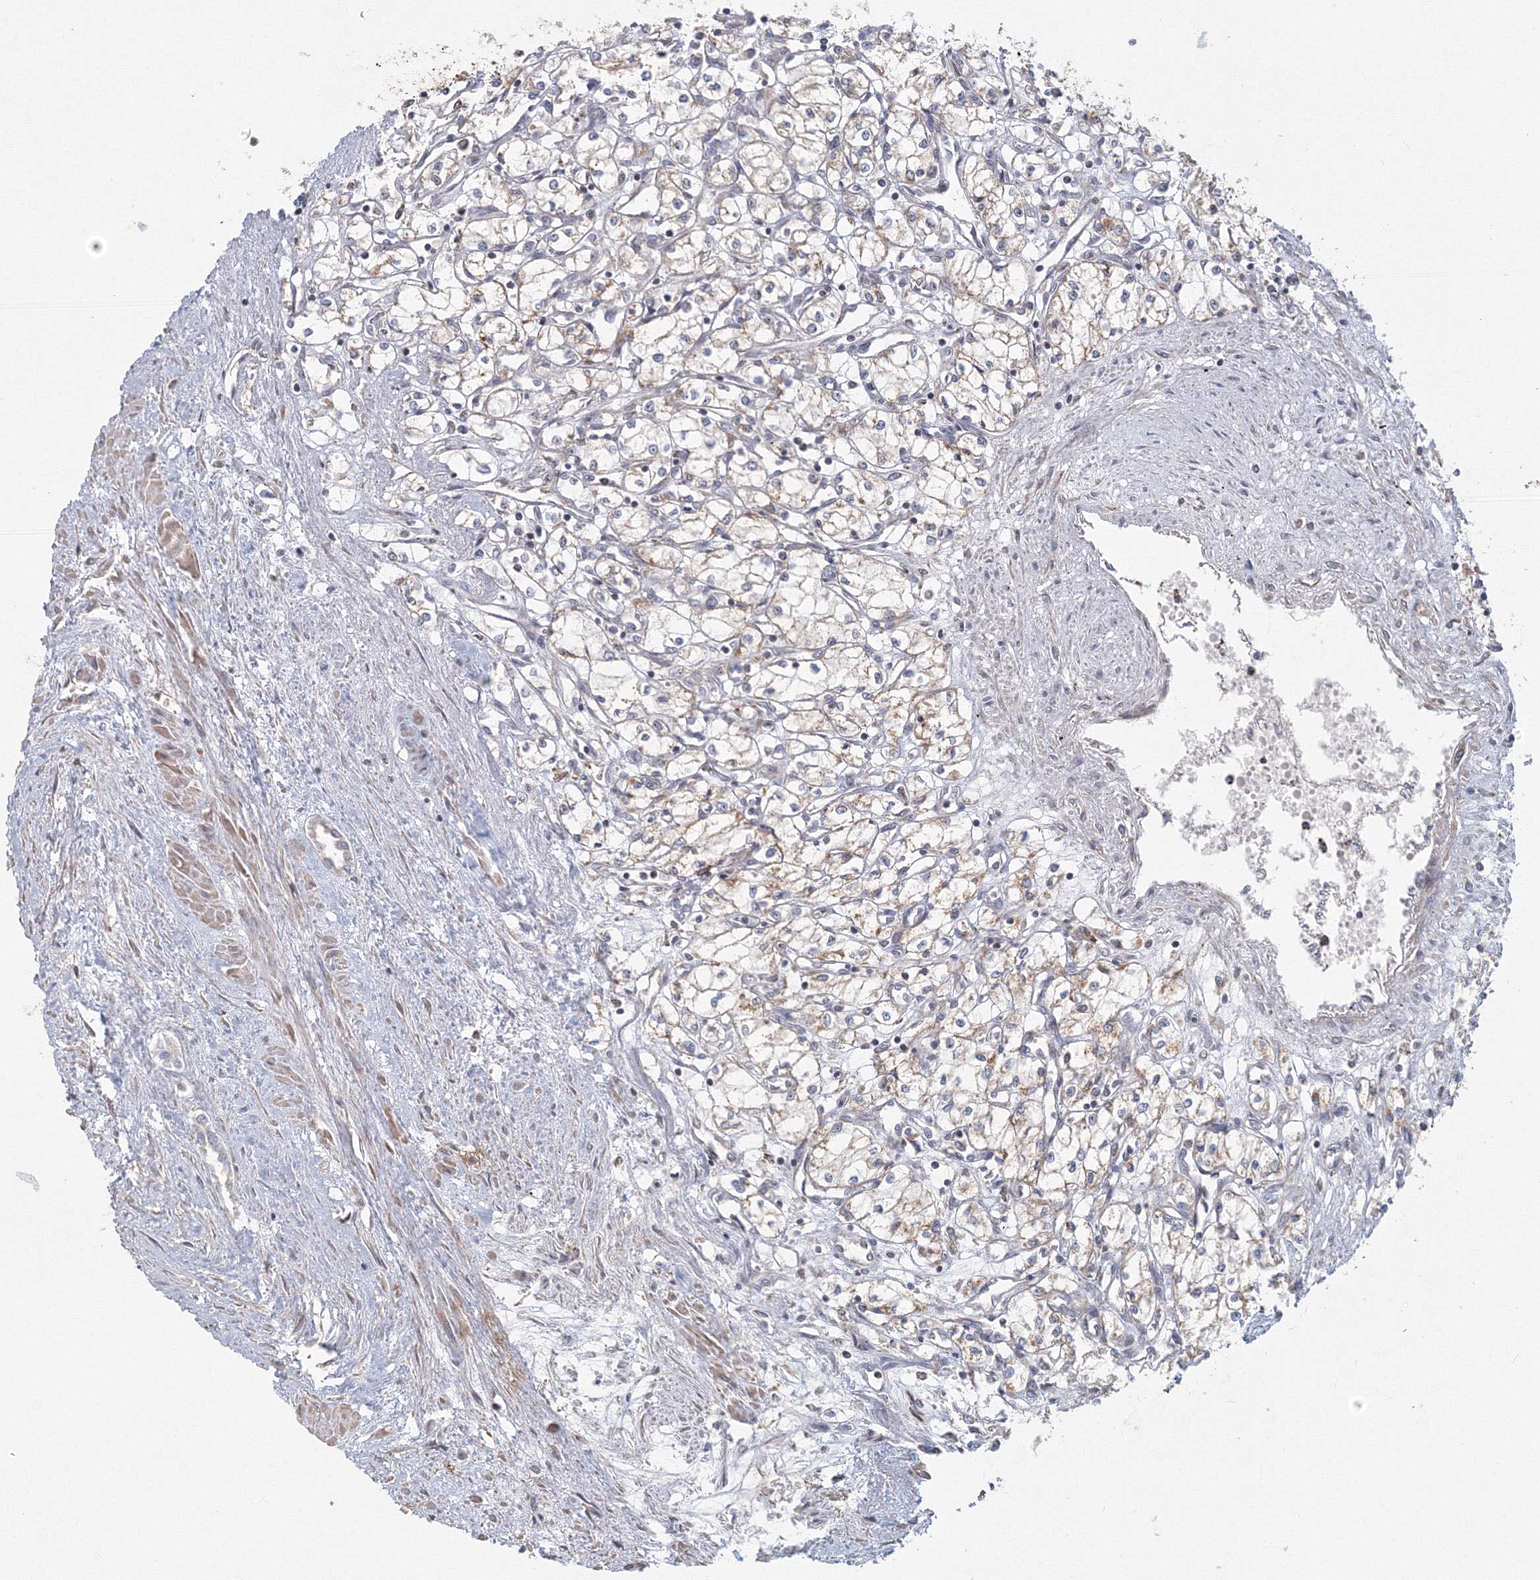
{"staining": {"intensity": "weak", "quantity": "25%-75%", "location": "cytoplasmic/membranous"}, "tissue": "renal cancer", "cell_type": "Tumor cells", "image_type": "cancer", "snomed": [{"axis": "morphology", "description": "Adenocarcinoma, NOS"}, {"axis": "topography", "description": "Kidney"}], "caption": "Human renal cancer stained with a protein marker demonstrates weak staining in tumor cells.", "gene": "GRPEL1", "patient": {"sex": "male", "age": 59}}